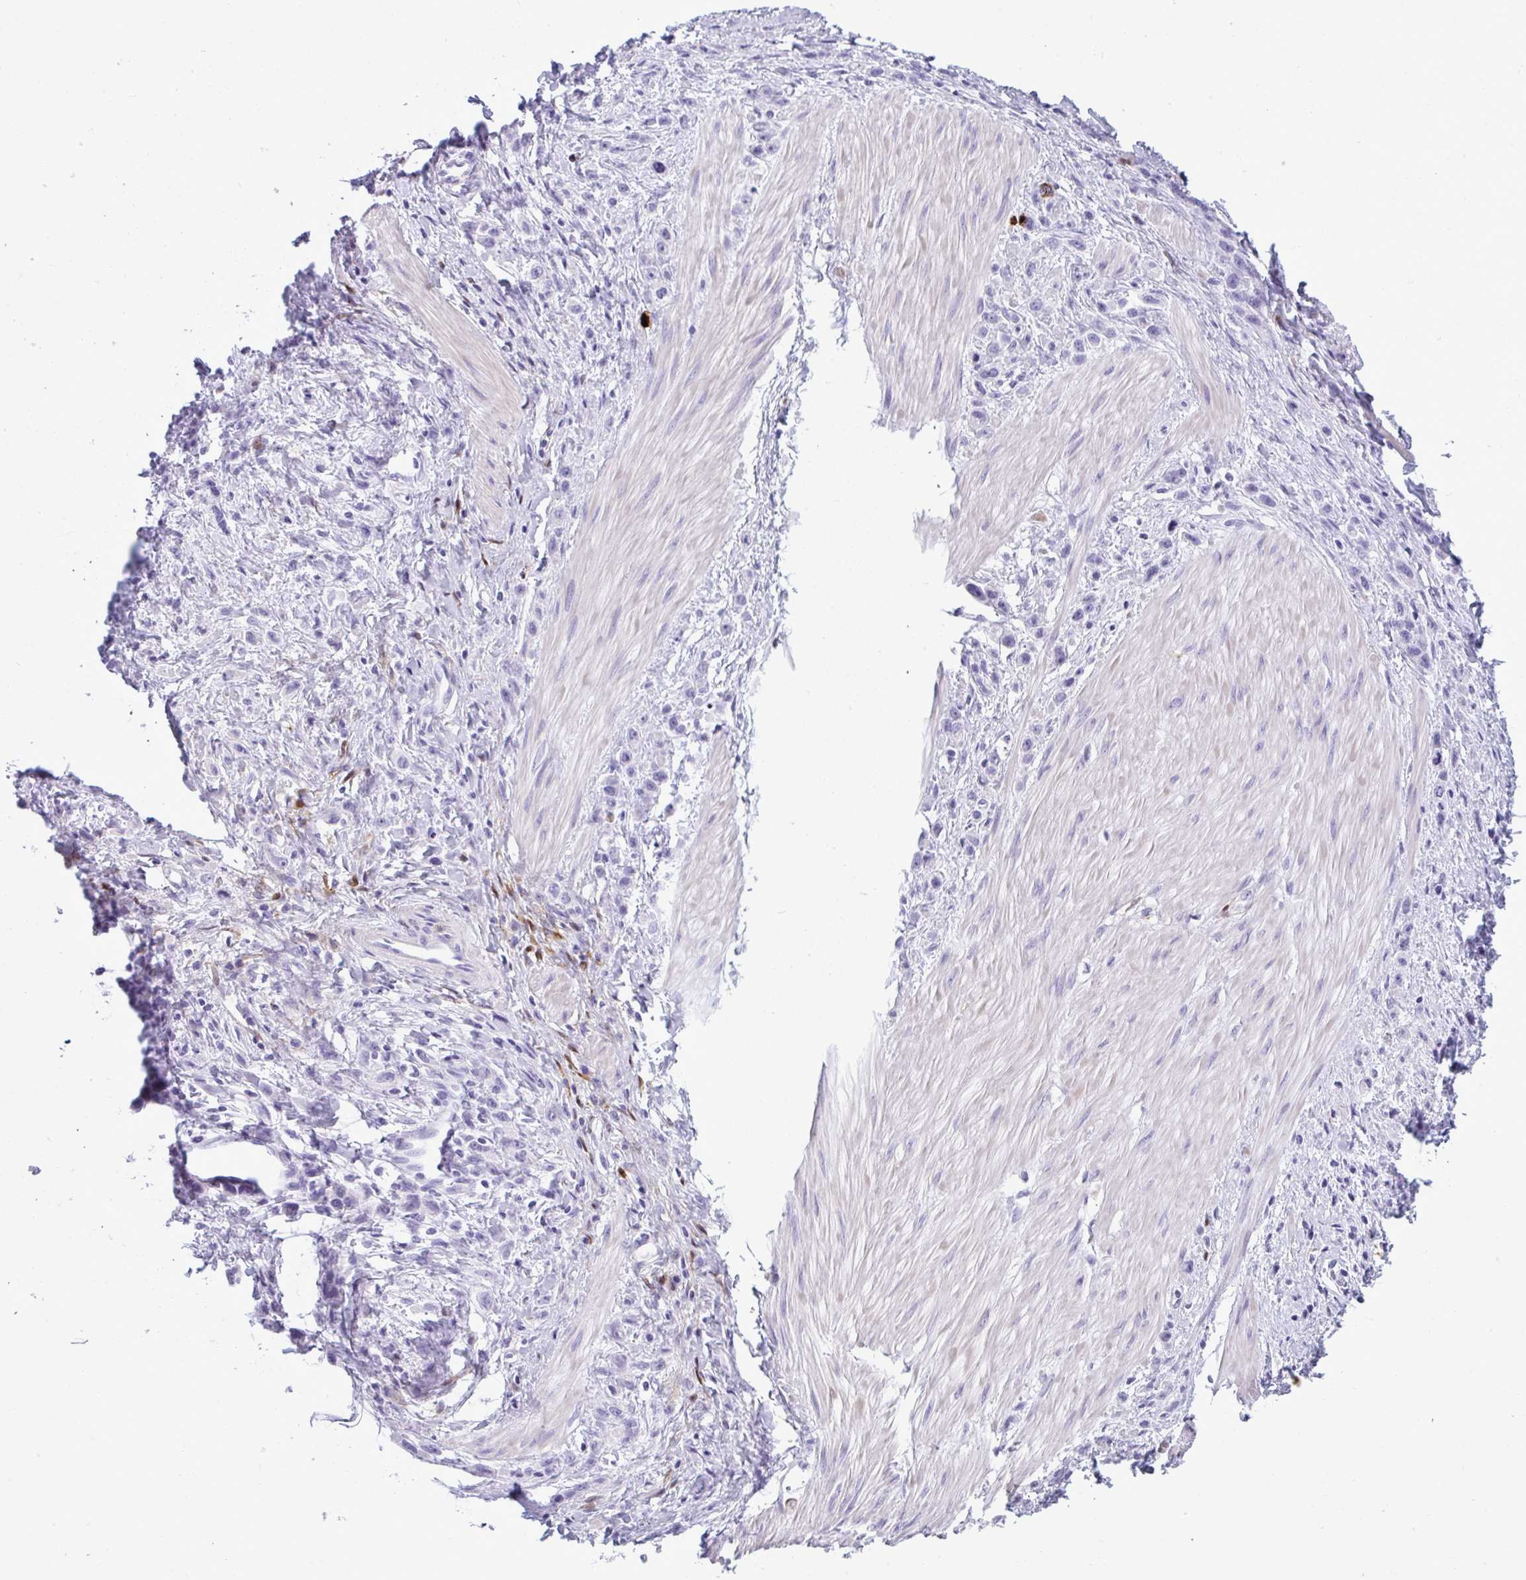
{"staining": {"intensity": "negative", "quantity": "none", "location": "none"}, "tissue": "stomach cancer", "cell_type": "Tumor cells", "image_type": "cancer", "snomed": [{"axis": "morphology", "description": "Adenocarcinoma, NOS"}, {"axis": "topography", "description": "Stomach"}], "caption": "Adenocarcinoma (stomach) was stained to show a protein in brown. There is no significant positivity in tumor cells.", "gene": "ARHGAP42", "patient": {"sex": "male", "age": 47}}